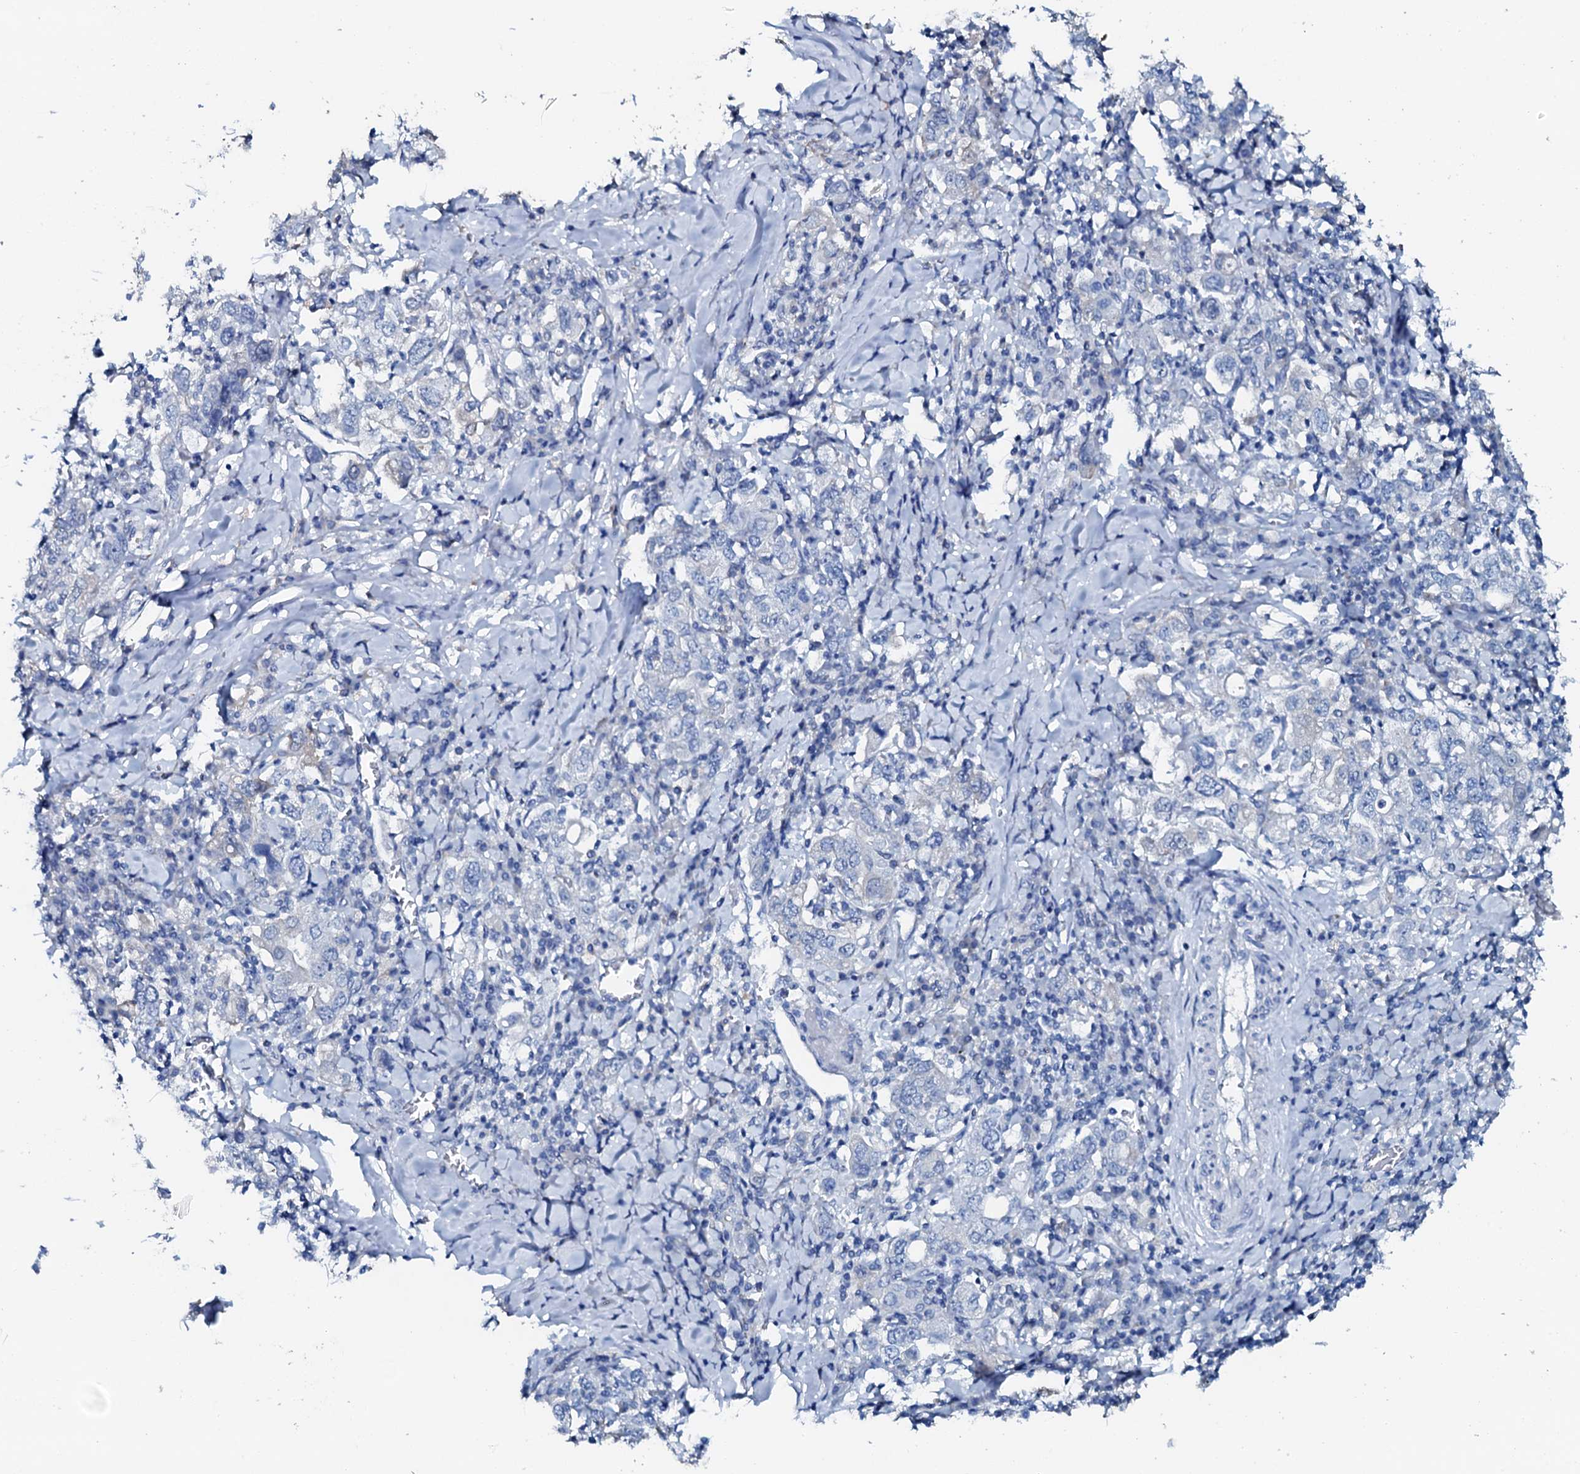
{"staining": {"intensity": "negative", "quantity": "none", "location": "none"}, "tissue": "stomach cancer", "cell_type": "Tumor cells", "image_type": "cancer", "snomed": [{"axis": "morphology", "description": "Adenocarcinoma, NOS"}, {"axis": "topography", "description": "Stomach, upper"}], "caption": "Immunohistochemistry of stomach adenocarcinoma demonstrates no expression in tumor cells.", "gene": "AMER2", "patient": {"sex": "male", "age": 62}}